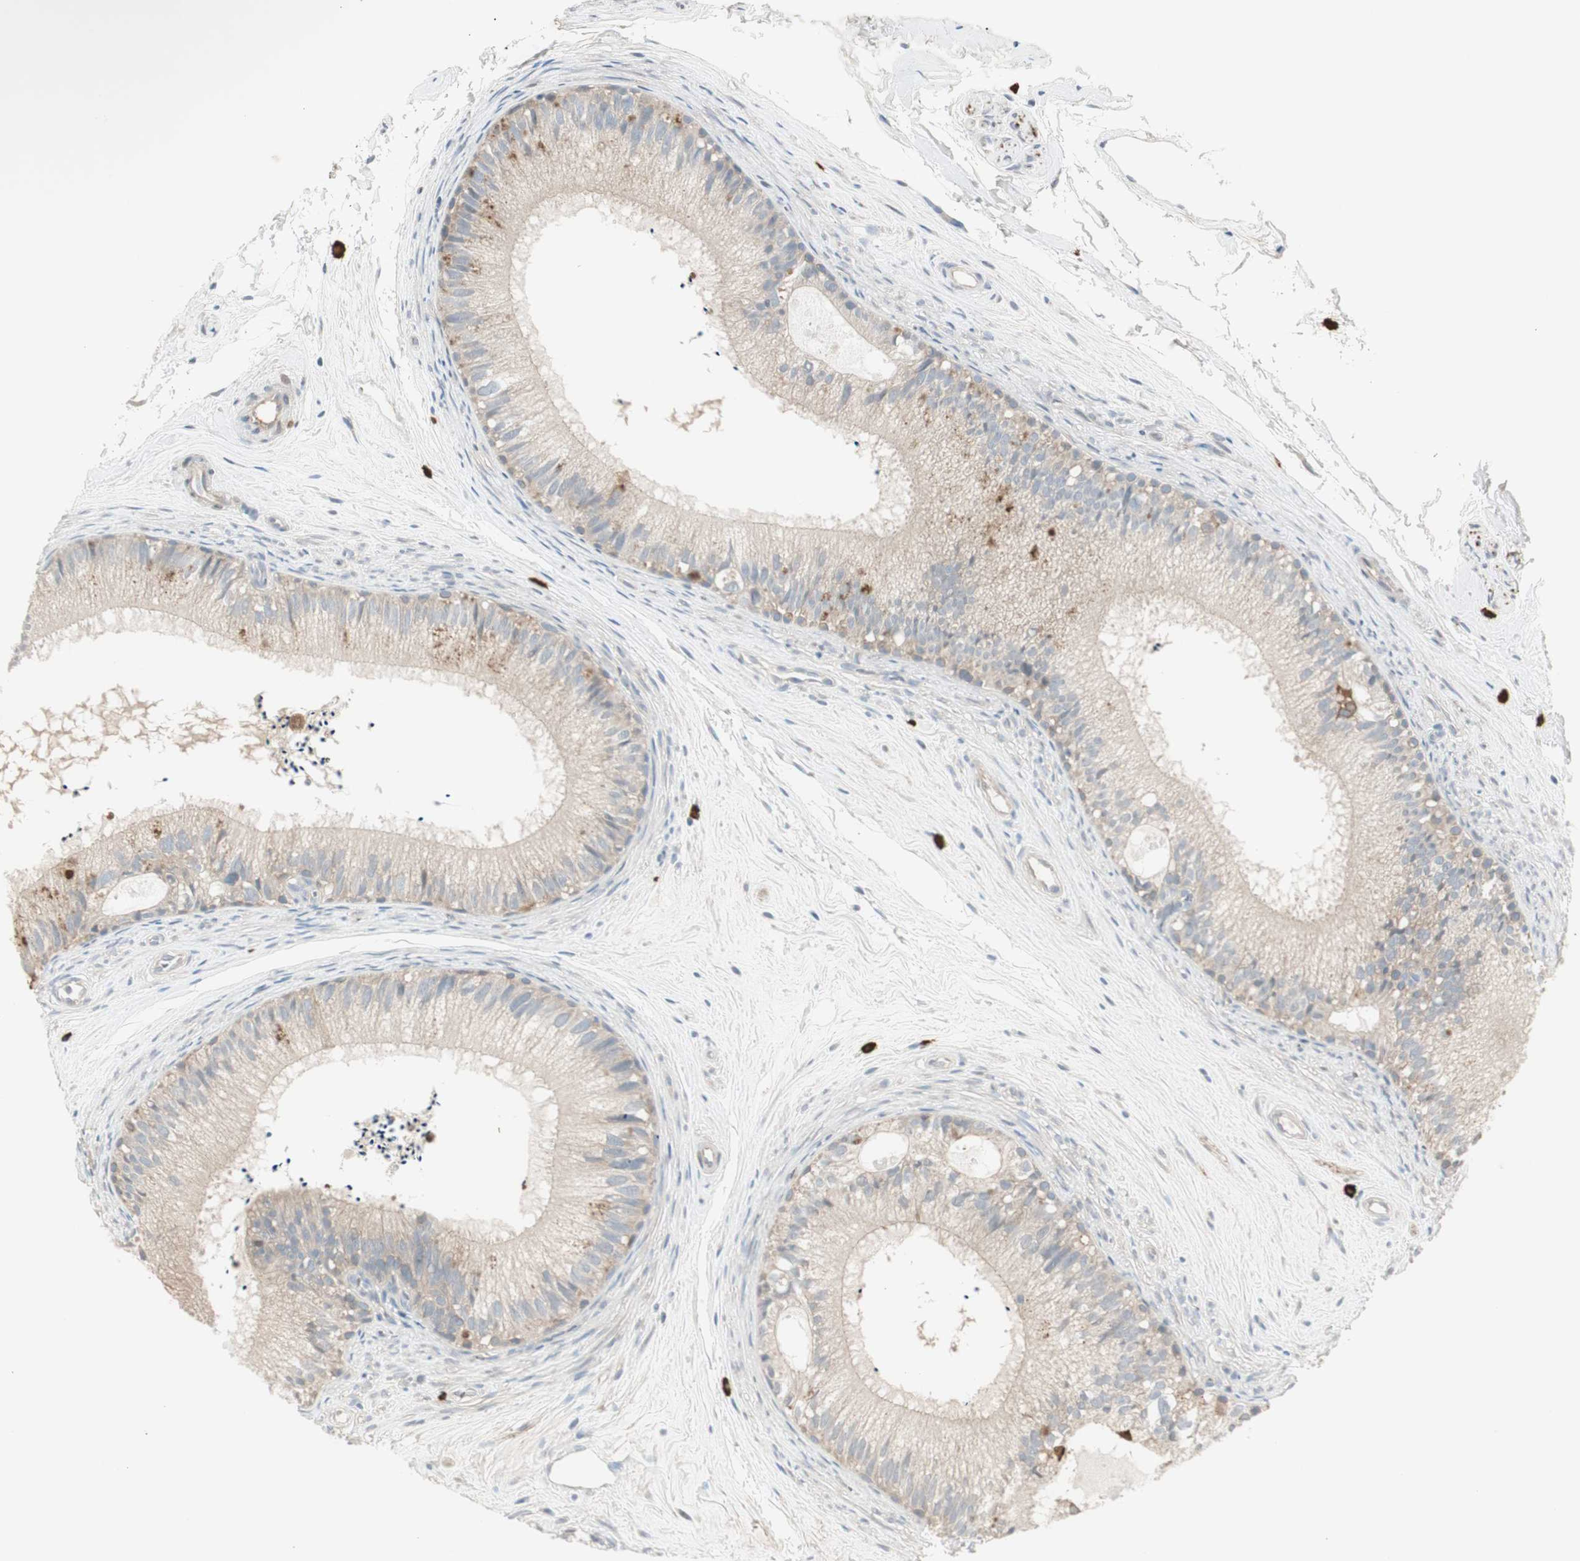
{"staining": {"intensity": "weak", "quantity": ">75%", "location": "cytoplasmic/membranous"}, "tissue": "epididymis", "cell_type": "Glandular cells", "image_type": "normal", "snomed": [{"axis": "morphology", "description": "Normal tissue, NOS"}, {"axis": "topography", "description": "Epididymis"}], "caption": "Protein staining exhibits weak cytoplasmic/membranous staining in approximately >75% of glandular cells in benign epididymis.", "gene": "MAPRE3", "patient": {"sex": "male", "age": 56}}